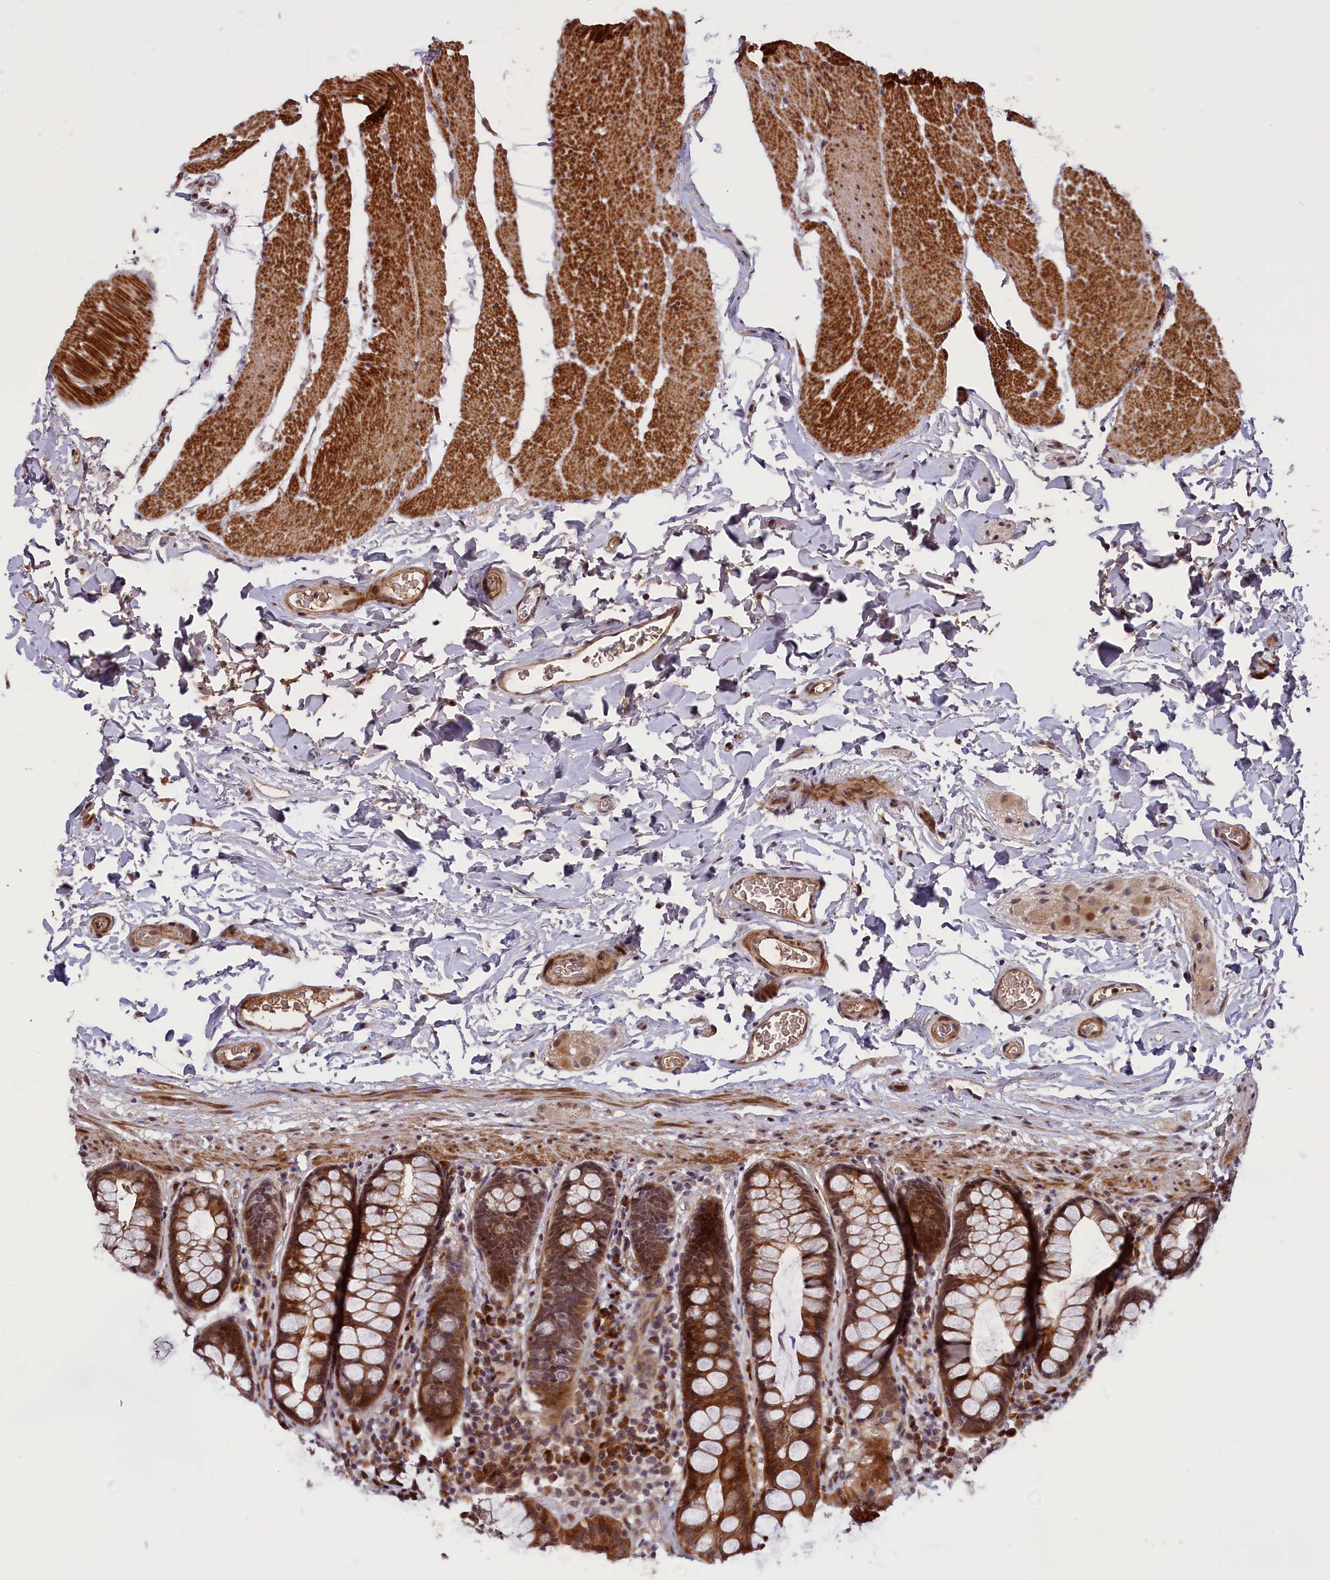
{"staining": {"intensity": "moderate", "quantity": ">75%", "location": "cytoplasmic/membranous,nuclear"}, "tissue": "colon", "cell_type": "Endothelial cells", "image_type": "normal", "snomed": [{"axis": "morphology", "description": "Normal tissue, NOS"}, {"axis": "topography", "description": "Colon"}], "caption": "Immunohistochemical staining of normal colon reveals >75% levels of moderate cytoplasmic/membranous,nuclear protein expression in about >75% of endothelial cells. The protein is stained brown, and the nuclei are stained in blue (DAB IHC with brightfield microscopy, high magnification).", "gene": "ENHO", "patient": {"sex": "female", "age": 80}}